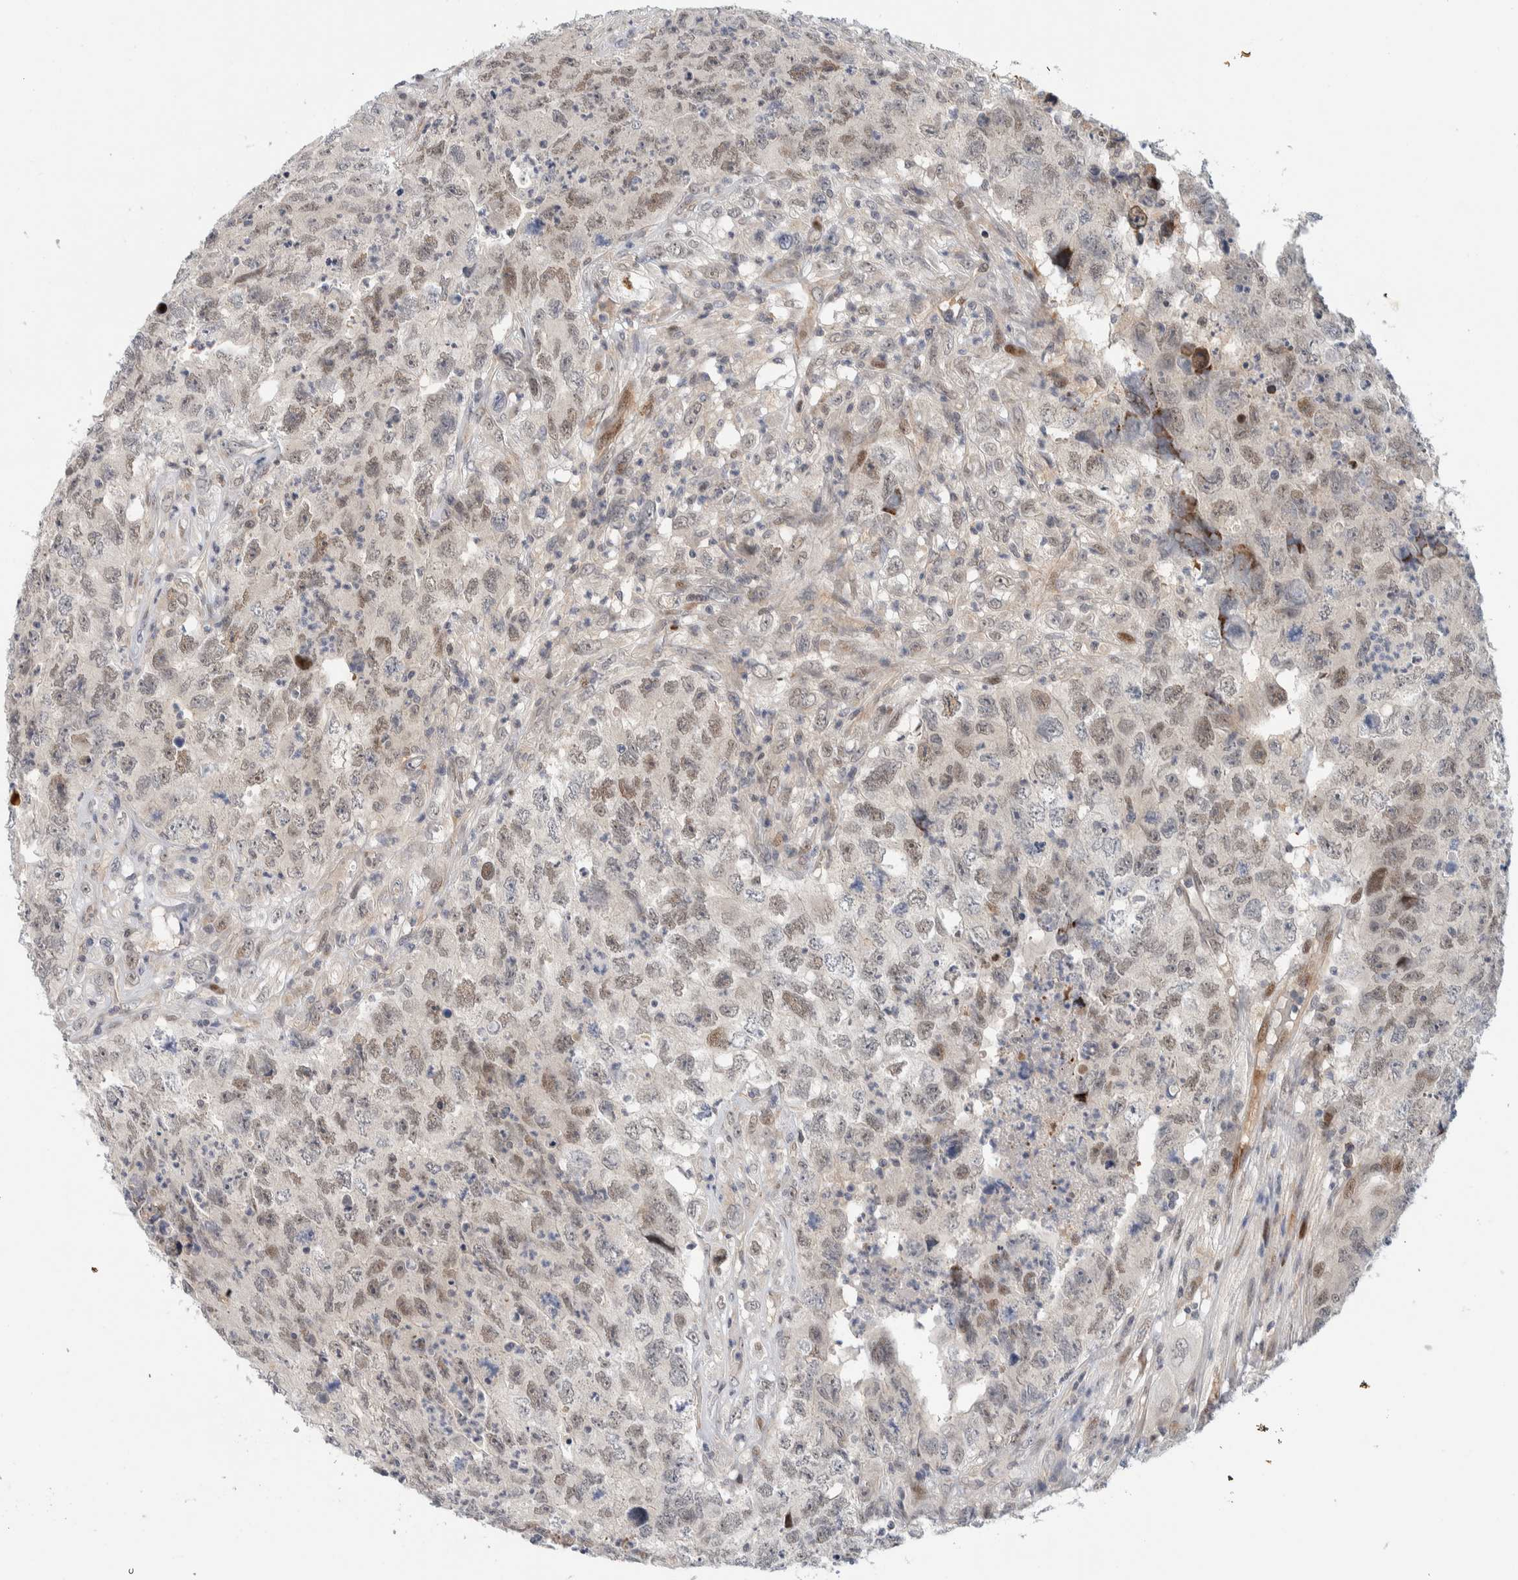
{"staining": {"intensity": "weak", "quantity": "<25%", "location": "nuclear"}, "tissue": "testis cancer", "cell_type": "Tumor cells", "image_type": "cancer", "snomed": [{"axis": "morphology", "description": "Carcinoma, Embryonal, NOS"}, {"axis": "topography", "description": "Testis"}], "caption": "Photomicrograph shows no protein expression in tumor cells of testis cancer tissue.", "gene": "NCR3LG1", "patient": {"sex": "male", "age": 32}}